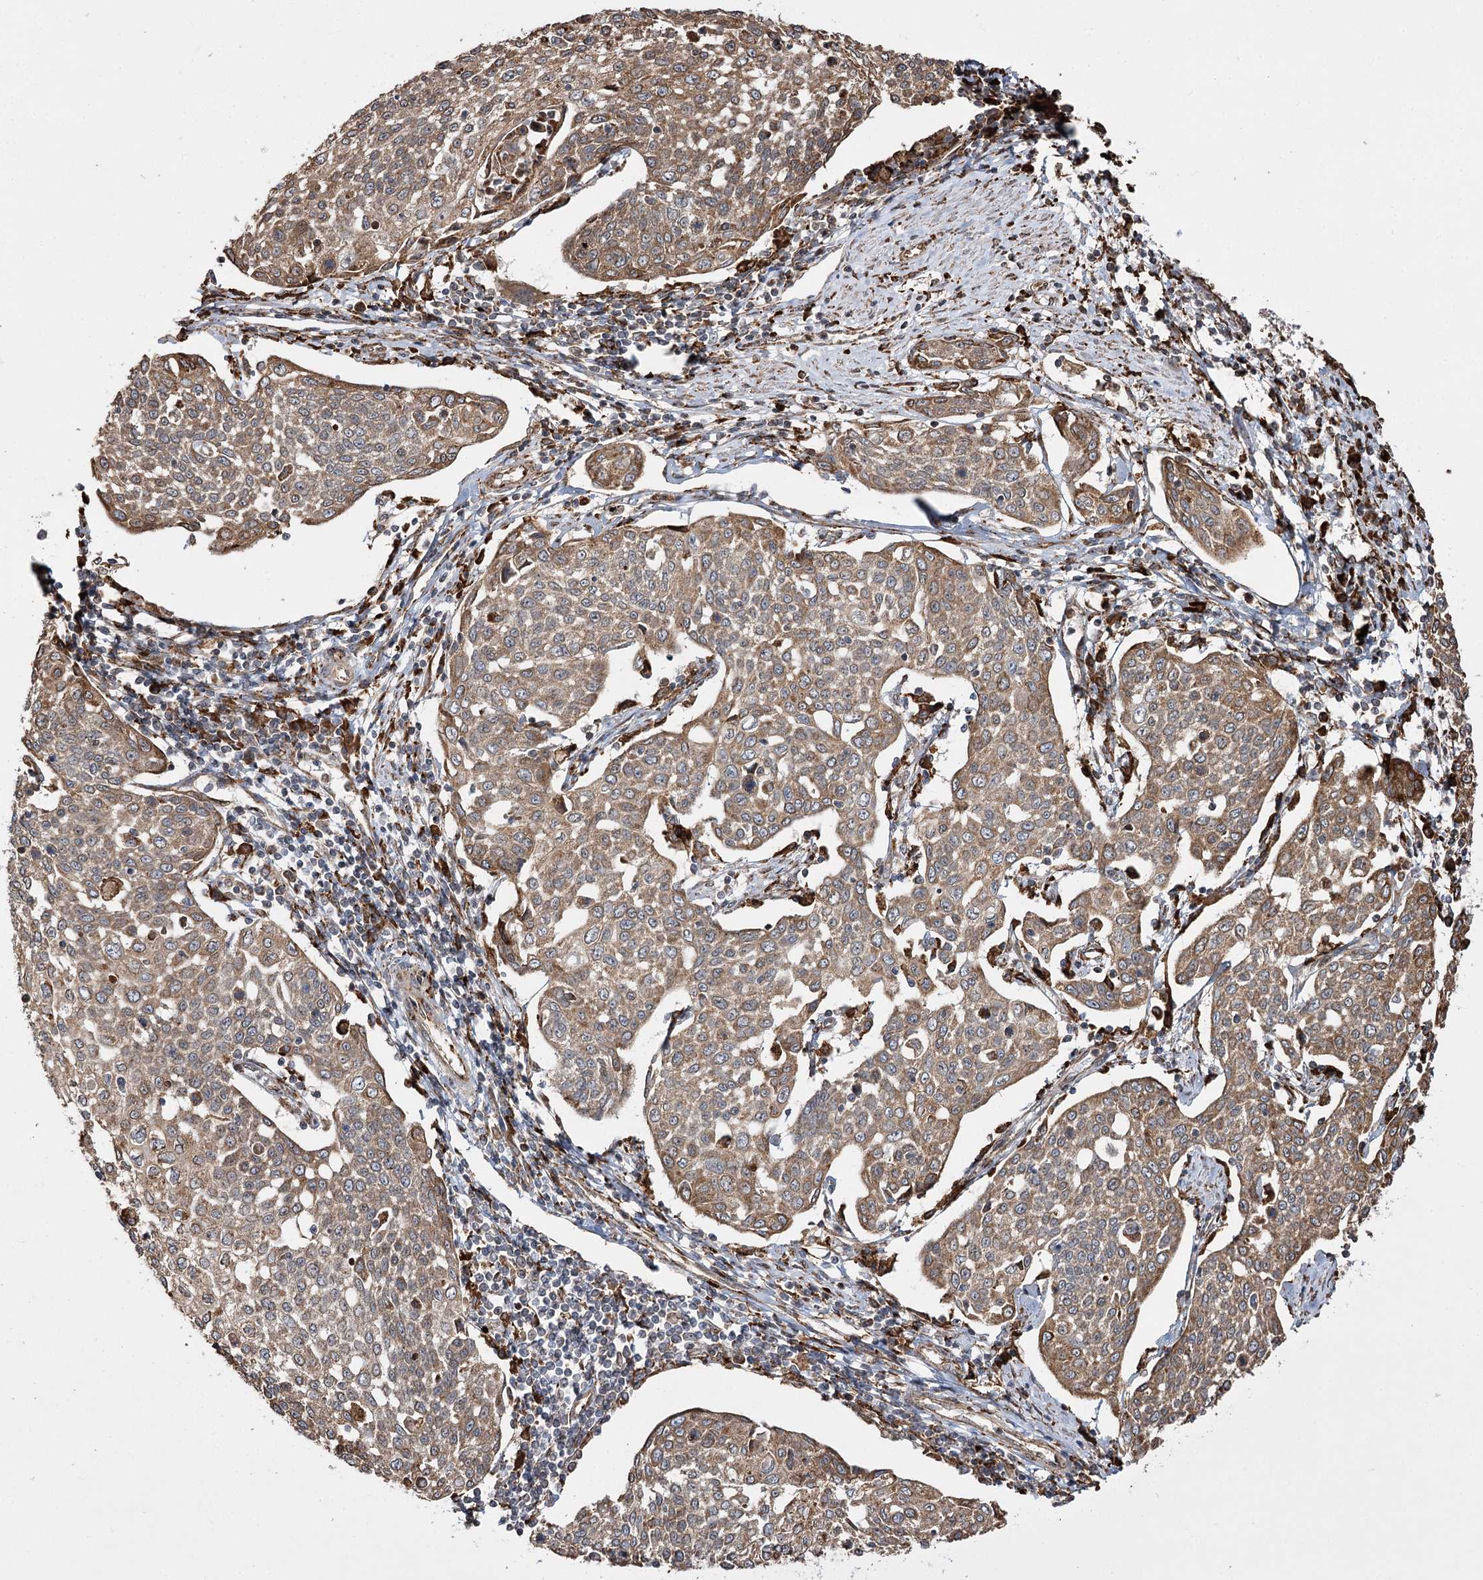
{"staining": {"intensity": "moderate", "quantity": ">75%", "location": "cytoplasmic/membranous"}, "tissue": "cervical cancer", "cell_type": "Tumor cells", "image_type": "cancer", "snomed": [{"axis": "morphology", "description": "Squamous cell carcinoma, NOS"}, {"axis": "topography", "description": "Cervix"}], "caption": "Protein staining of squamous cell carcinoma (cervical) tissue shows moderate cytoplasmic/membranous staining in about >75% of tumor cells. The protein is stained brown, and the nuclei are stained in blue (DAB IHC with brightfield microscopy, high magnification).", "gene": "FANCL", "patient": {"sex": "female", "age": 34}}